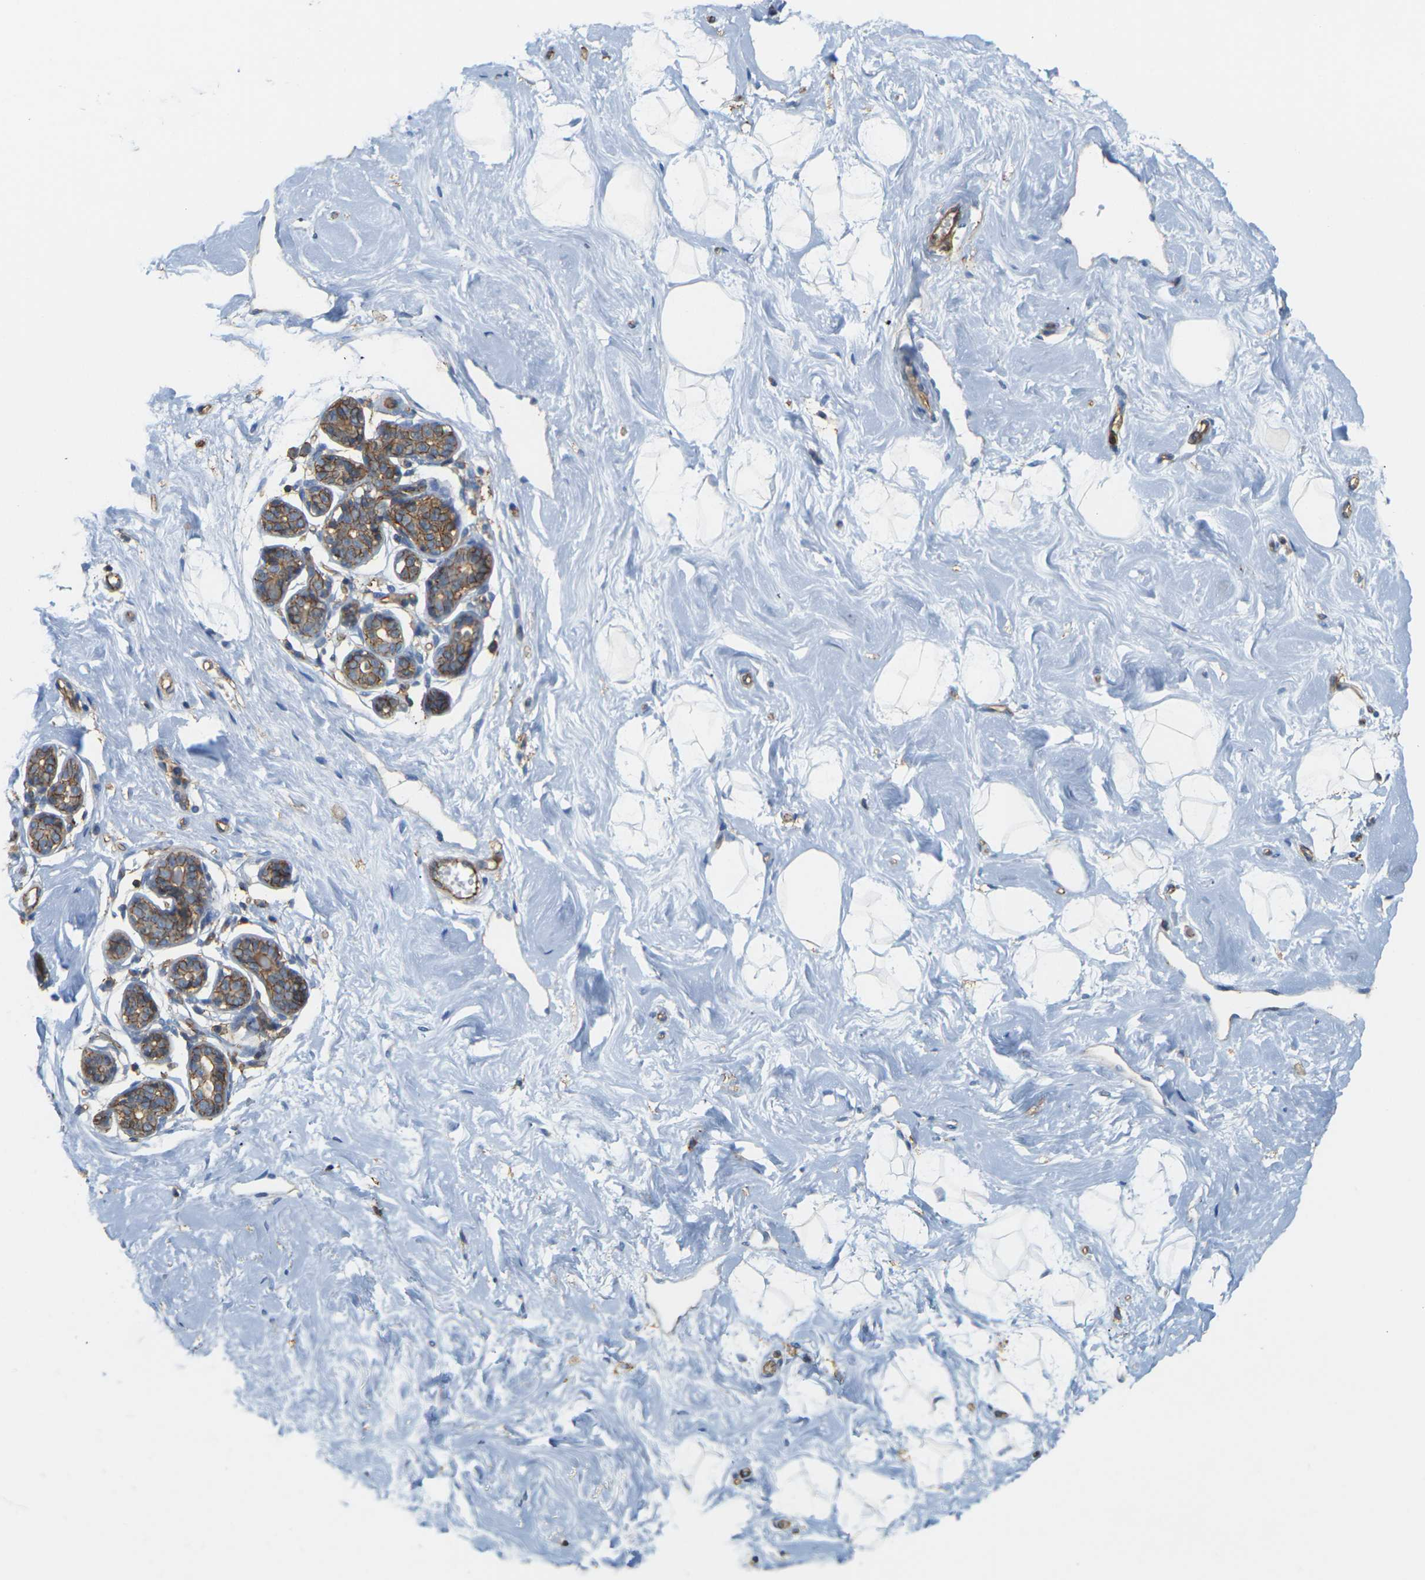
{"staining": {"intensity": "negative", "quantity": "none", "location": "none"}, "tissue": "breast", "cell_type": "Adipocytes", "image_type": "normal", "snomed": [{"axis": "morphology", "description": "Normal tissue, NOS"}, {"axis": "topography", "description": "Breast"}], "caption": "The micrograph shows no significant positivity in adipocytes of breast.", "gene": "IQGAP1", "patient": {"sex": "female", "age": 23}}